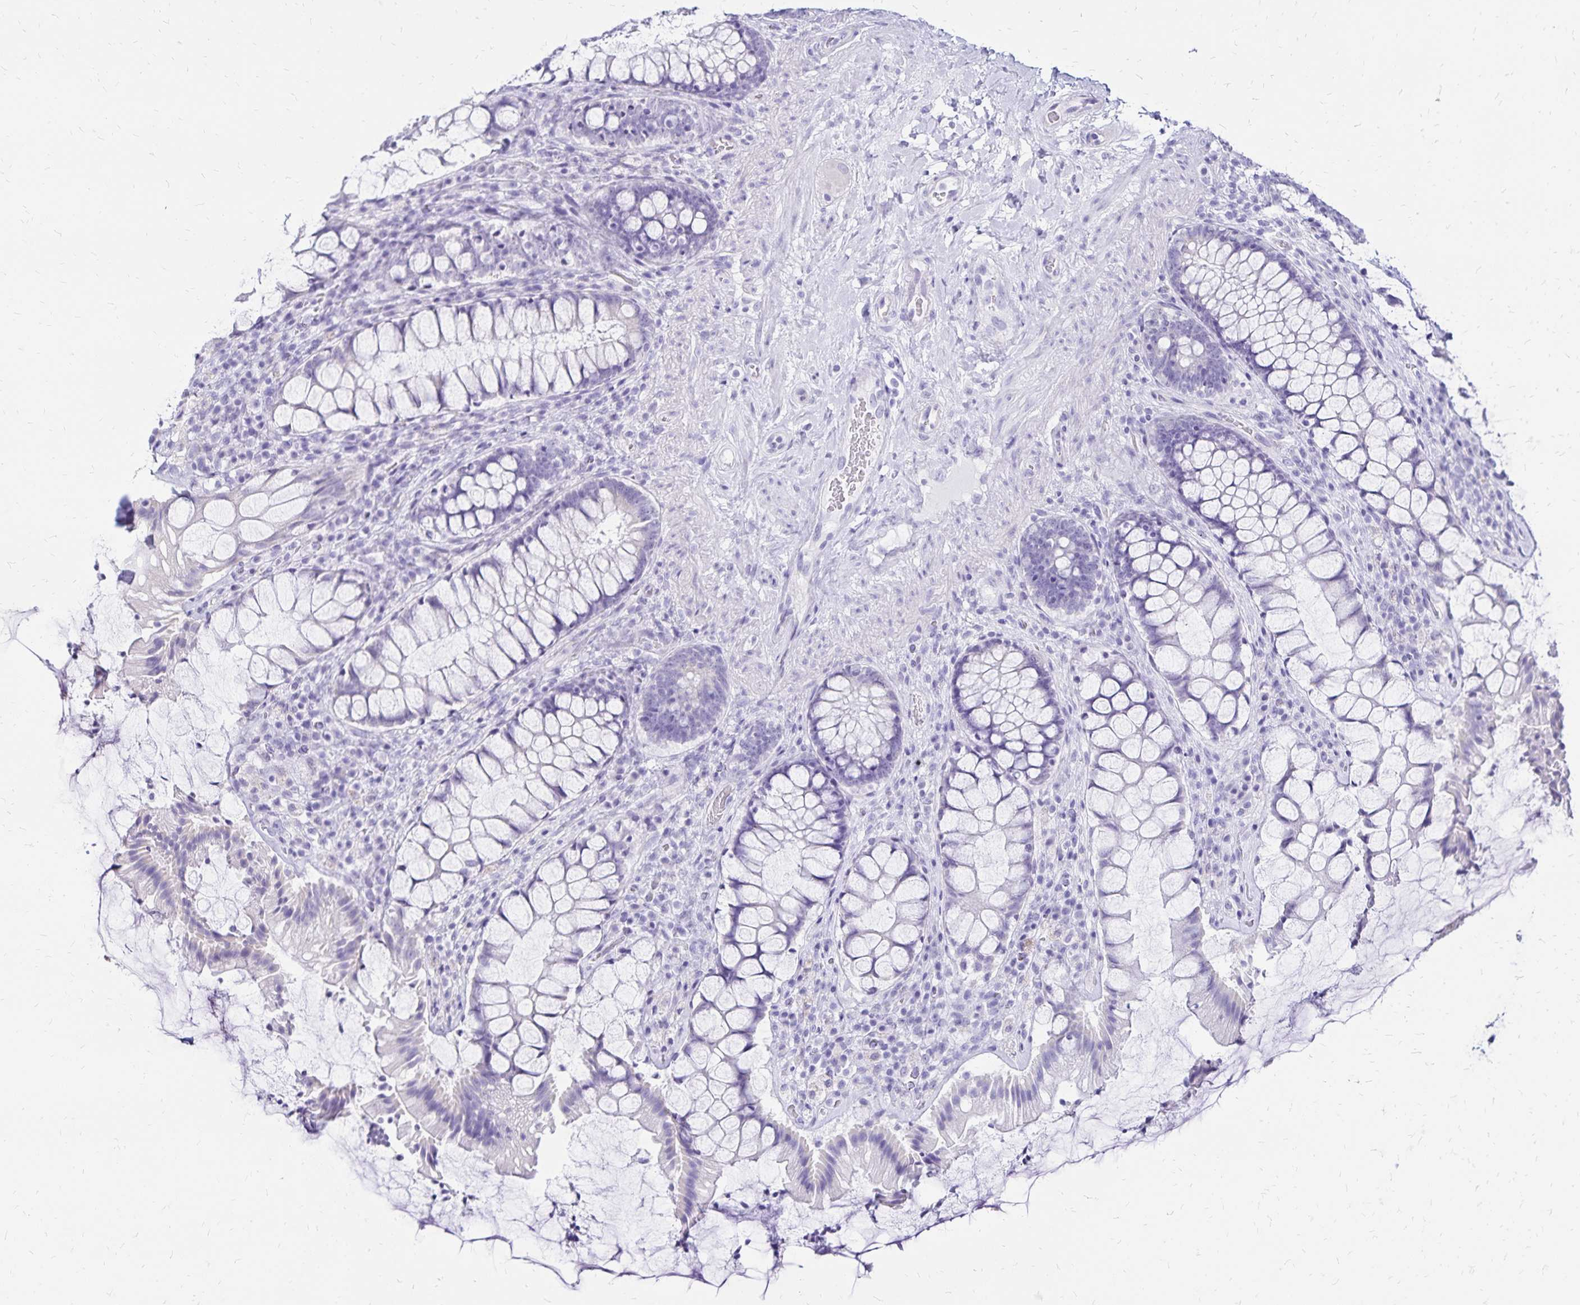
{"staining": {"intensity": "negative", "quantity": "none", "location": "none"}, "tissue": "rectum", "cell_type": "Glandular cells", "image_type": "normal", "snomed": [{"axis": "morphology", "description": "Normal tissue, NOS"}, {"axis": "topography", "description": "Rectum"}], "caption": "Immunohistochemistry (IHC) histopathology image of benign human rectum stained for a protein (brown), which demonstrates no positivity in glandular cells. (DAB (3,3'-diaminobenzidine) immunohistochemistry, high magnification).", "gene": "LIN28B", "patient": {"sex": "female", "age": 58}}